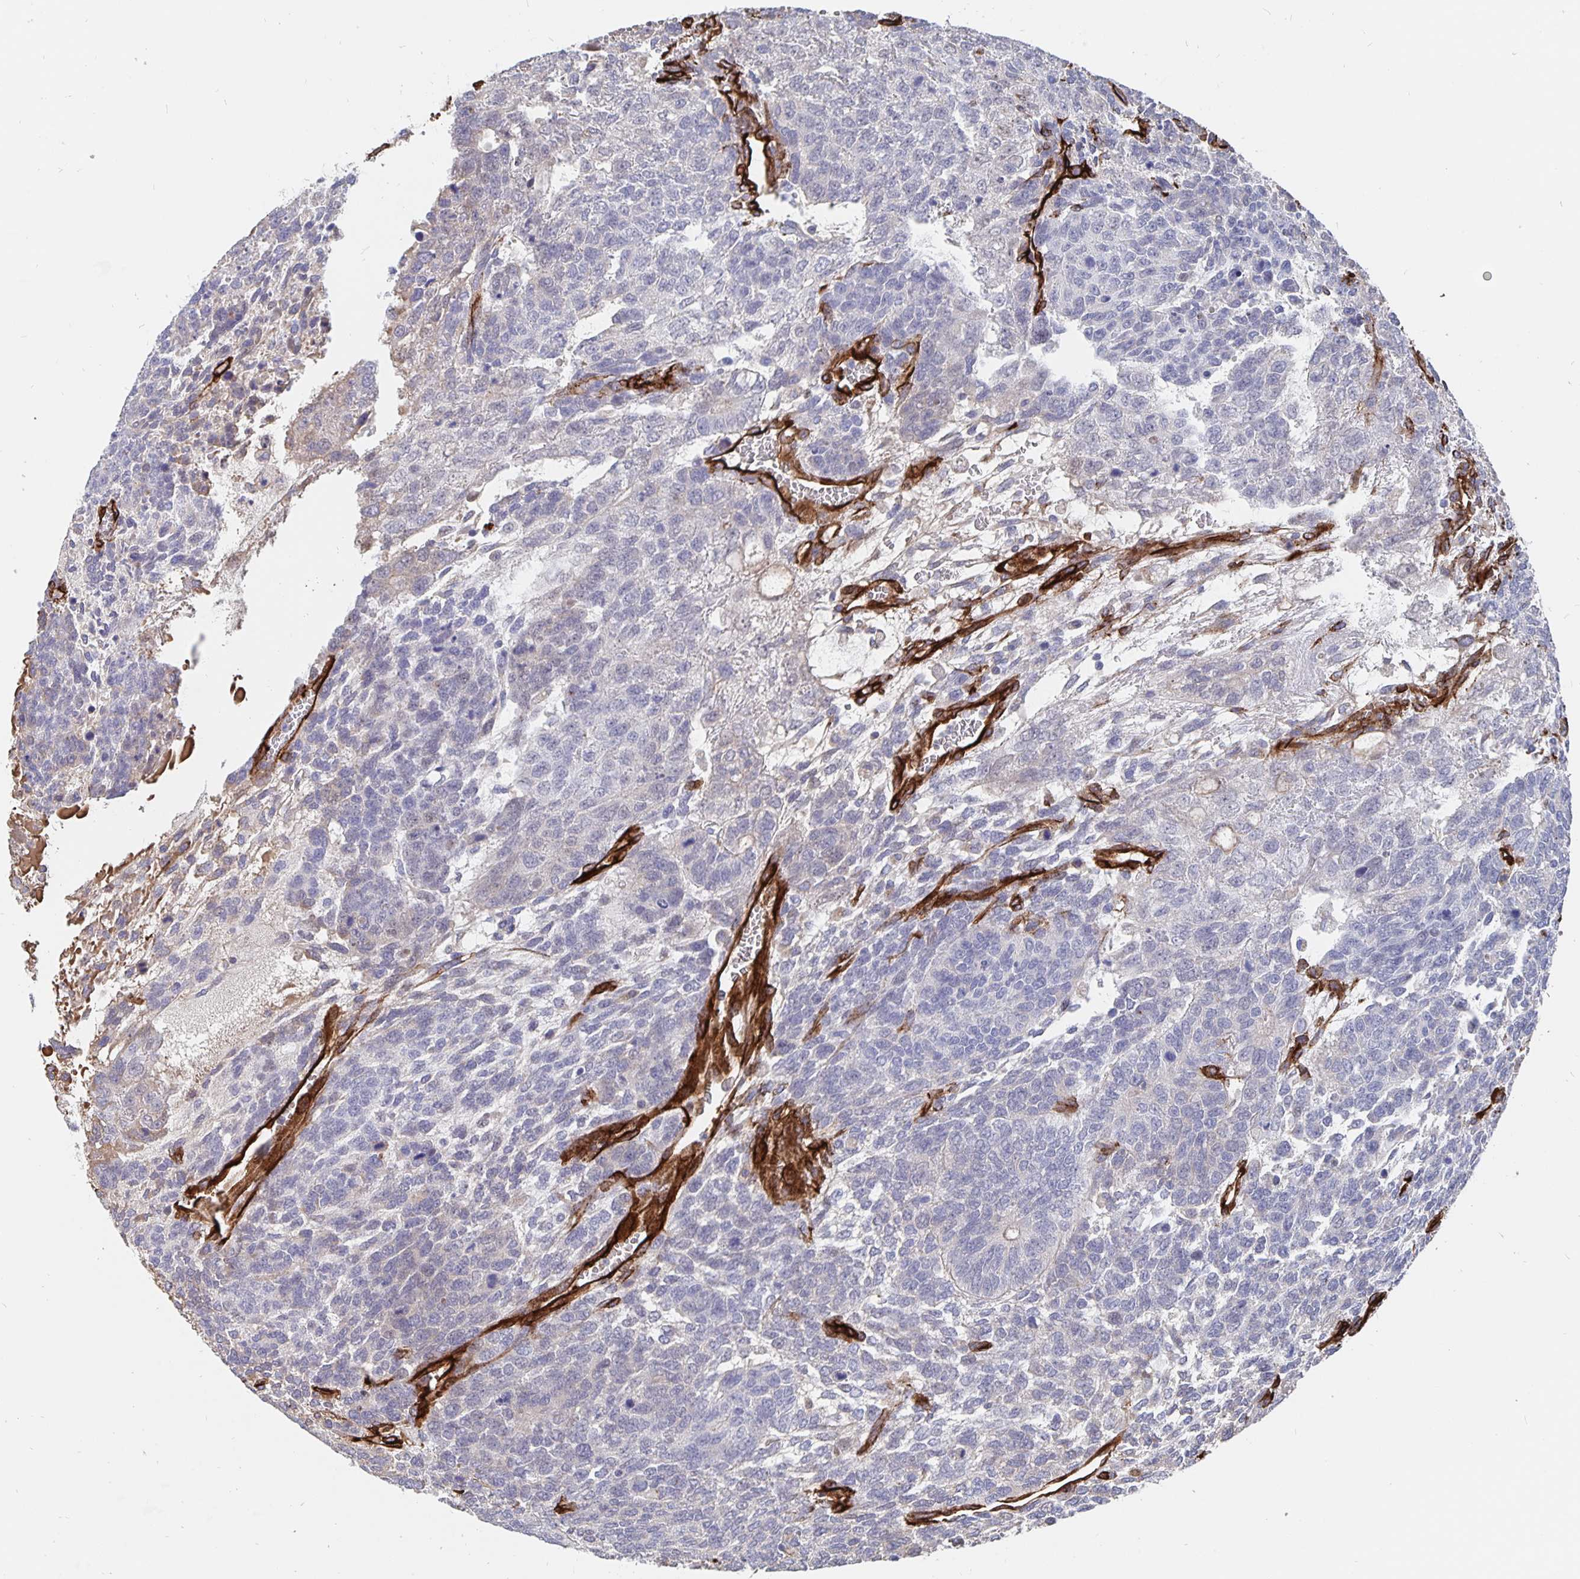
{"staining": {"intensity": "negative", "quantity": "none", "location": "none"}, "tissue": "testis cancer", "cell_type": "Tumor cells", "image_type": "cancer", "snomed": [{"axis": "morphology", "description": "Normal tissue, NOS"}, {"axis": "morphology", "description": "Carcinoma, Embryonal, NOS"}, {"axis": "topography", "description": "Testis"}, {"axis": "topography", "description": "Epididymis"}], "caption": "Immunohistochemical staining of testis cancer (embryonal carcinoma) demonstrates no significant expression in tumor cells.", "gene": "DCHS2", "patient": {"sex": "male", "age": 23}}